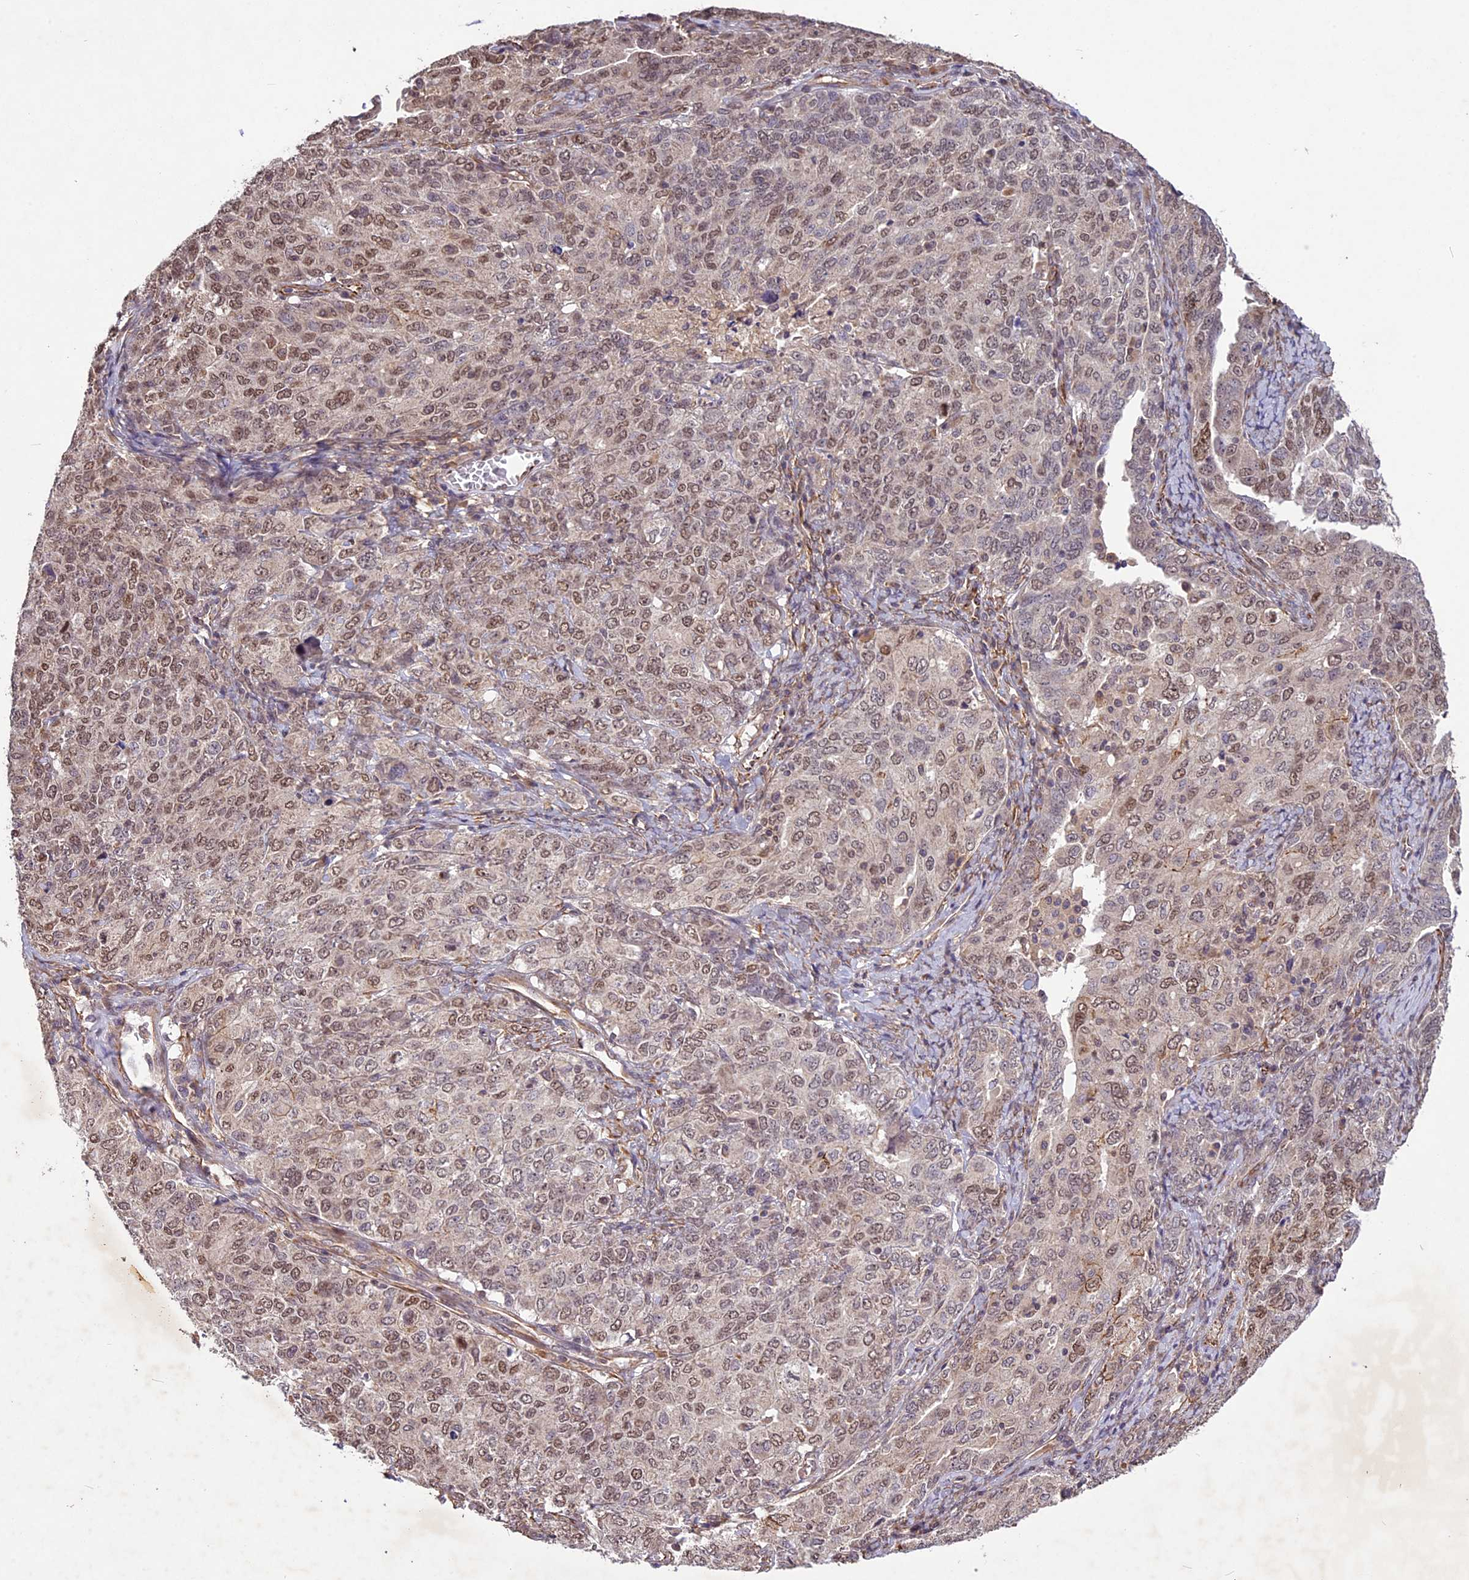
{"staining": {"intensity": "moderate", "quantity": "25%-75%", "location": "nuclear"}, "tissue": "ovarian cancer", "cell_type": "Tumor cells", "image_type": "cancer", "snomed": [{"axis": "morphology", "description": "Carcinoma, endometroid"}, {"axis": "topography", "description": "Ovary"}], "caption": "Ovarian endometroid carcinoma tissue exhibits moderate nuclear positivity in approximately 25%-75% of tumor cells", "gene": "C3orf70", "patient": {"sex": "female", "age": 62}}